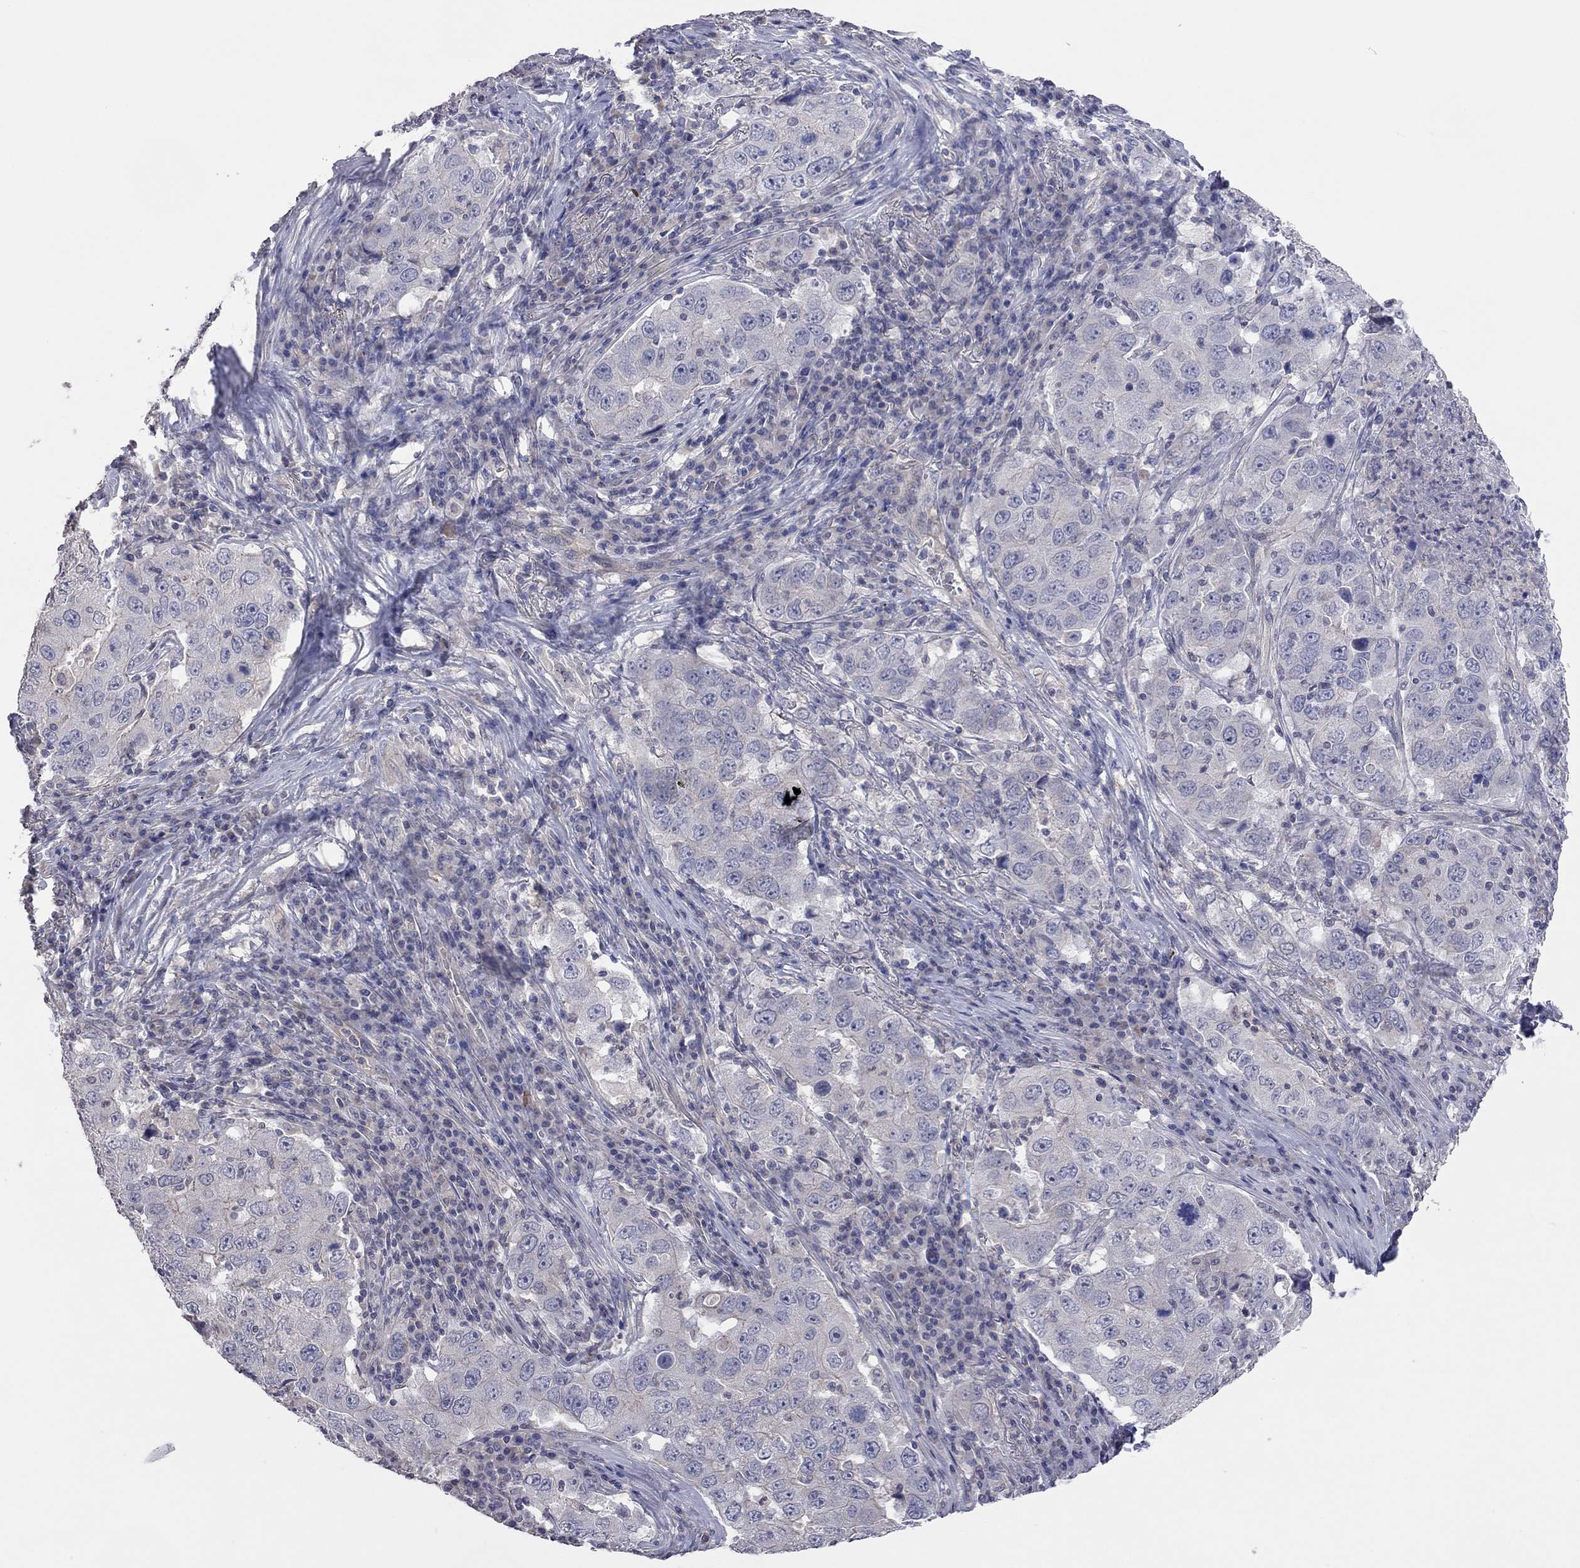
{"staining": {"intensity": "negative", "quantity": "none", "location": "none"}, "tissue": "lung cancer", "cell_type": "Tumor cells", "image_type": "cancer", "snomed": [{"axis": "morphology", "description": "Adenocarcinoma, NOS"}, {"axis": "topography", "description": "Lung"}], "caption": "This image is of lung adenocarcinoma stained with immunohistochemistry (IHC) to label a protein in brown with the nuclei are counter-stained blue. There is no expression in tumor cells.", "gene": "KCNB1", "patient": {"sex": "male", "age": 73}}